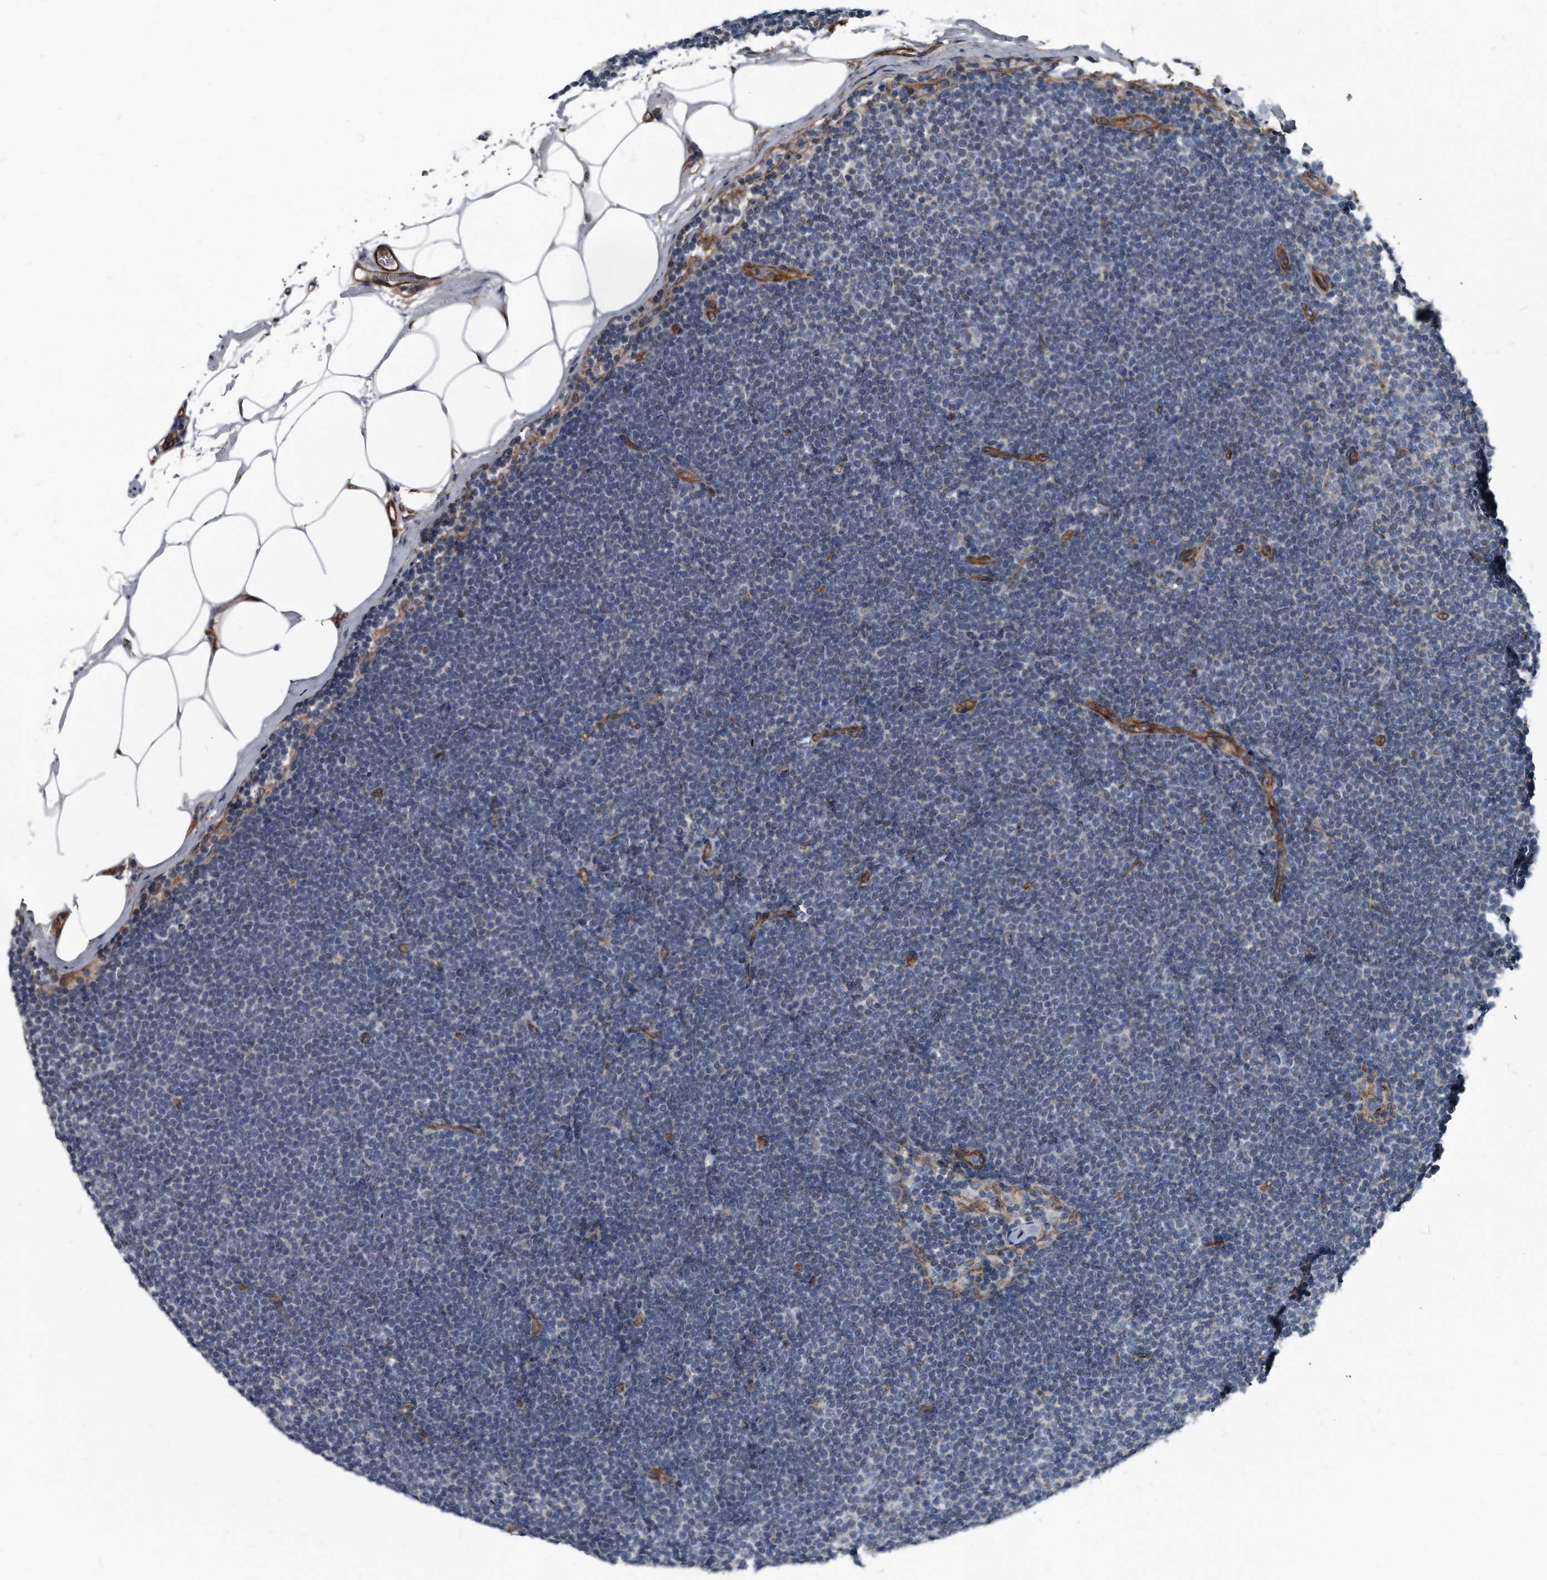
{"staining": {"intensity": "negative", "quantity": "none", "location": "none"}, "tissue": "lymphoma", "cell_type": "Tumor cells", "image_type": "cancer", "snomed": [{"axis": "morphology", "description": "Malignant lymphoma, non-Hodgkin's type, Low grade"}, {"axis": "topography", "description": "Lymph node"}], "caption": "Immunohistochemical staining of human lymphoma displays no significant expression in tumor cells.", "gene": "PLEC", "patient": {"sex": "female", "age": 53}}